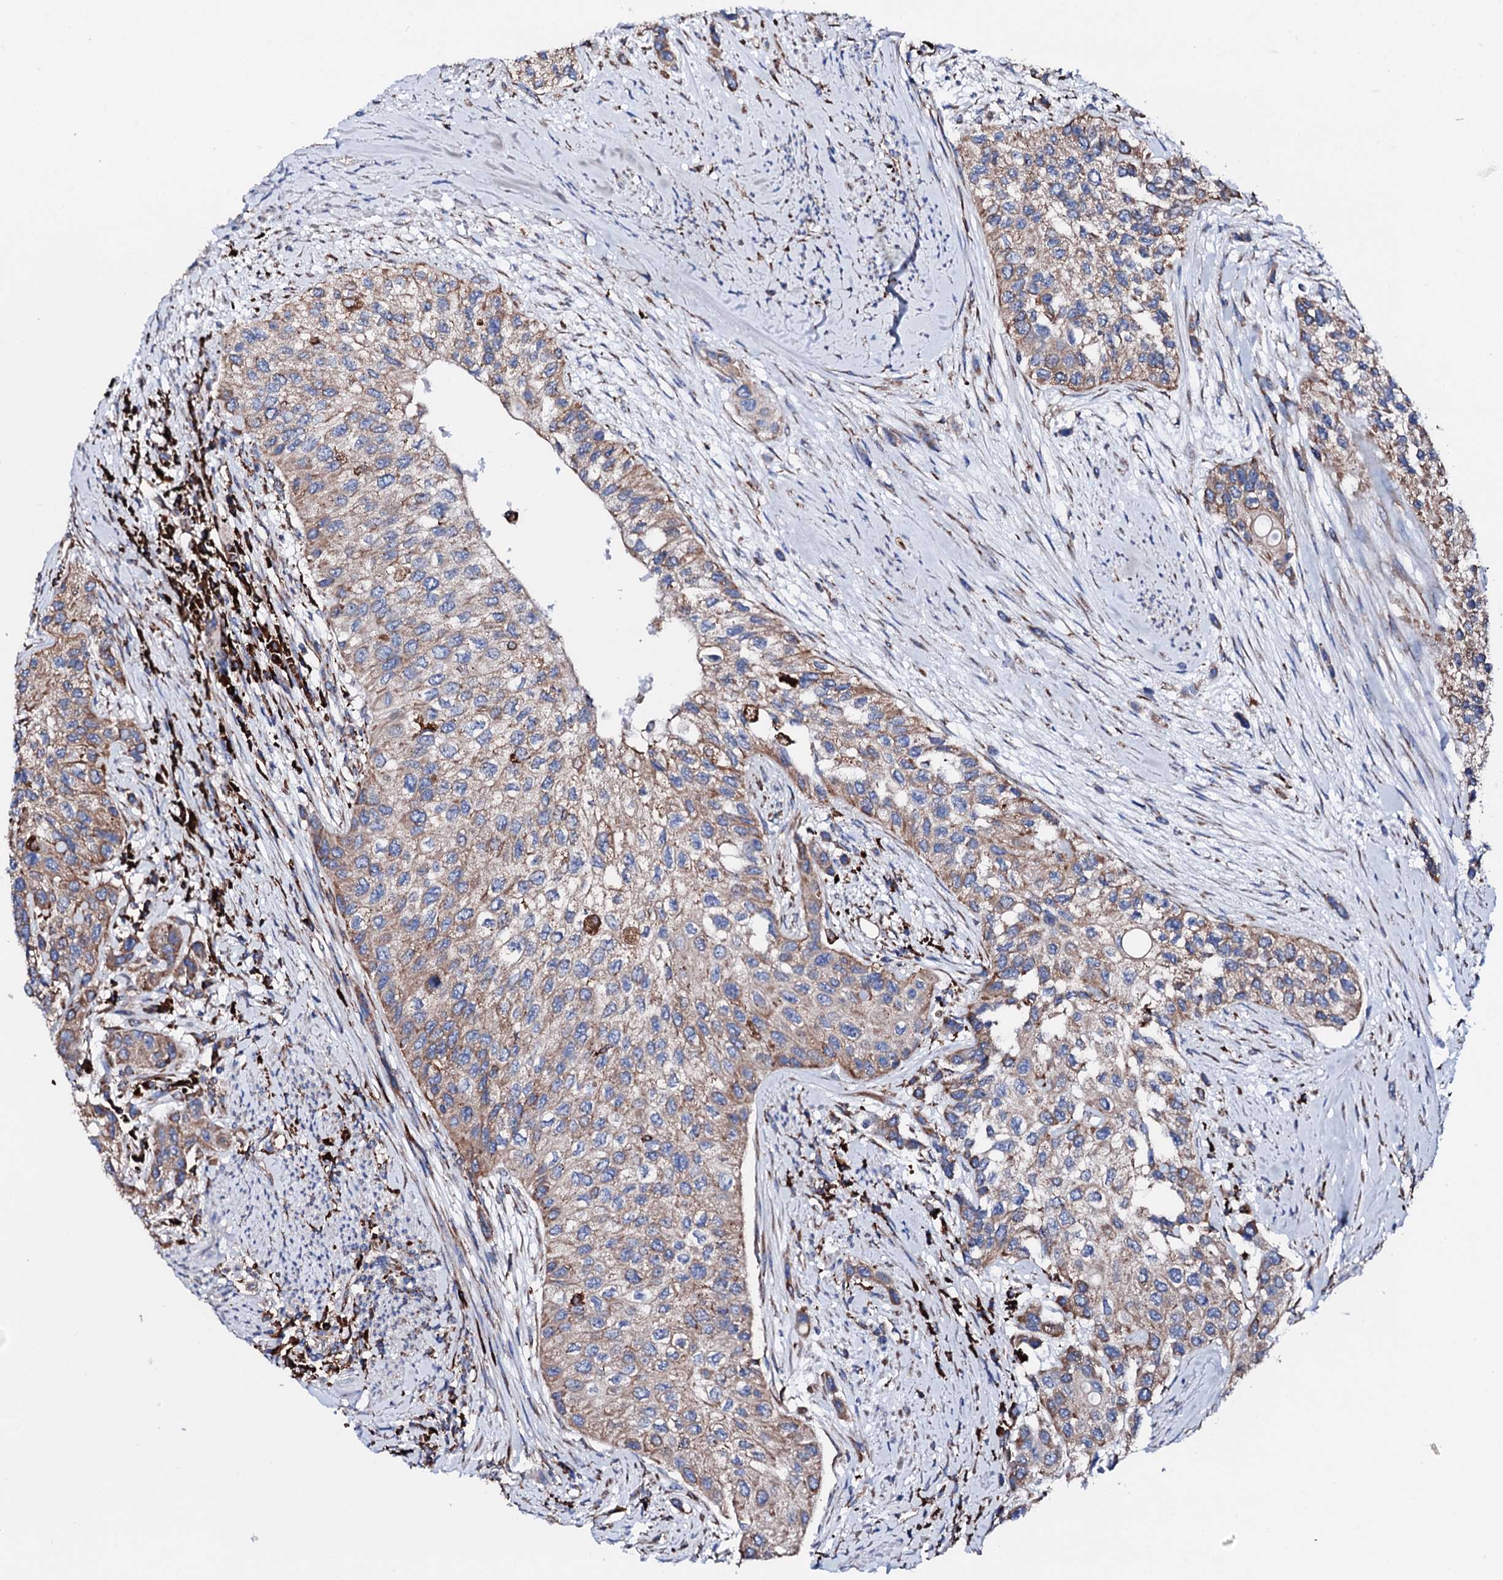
{"staining": {"intensity": "moderate", "quantity": ">75%", "location": "cytoplasmic/membranous"}, "tissue": "urothelial cancer", "cell_type": "Tumor cells", "image_type": "cancer", "snomed": [{"axis": "morphology", "description": "Normal tissue, NOS"}, {"axis": "morphology", "description": "Urothelial carcinoma, High grade"}, {"axis": "topography", "description": "Vascular tissue"}, {"axis": "topography", "description": "Urinary bladder"}], "caption": "Immunohistochemical staining of human urothelial cancer demonstrates medium levels of moderate cytoplasmic/membranous protein expression in about >75% of tumor cells.", "gene": "AMDHD1", "patient": {"sex": "female", "age": 56}}